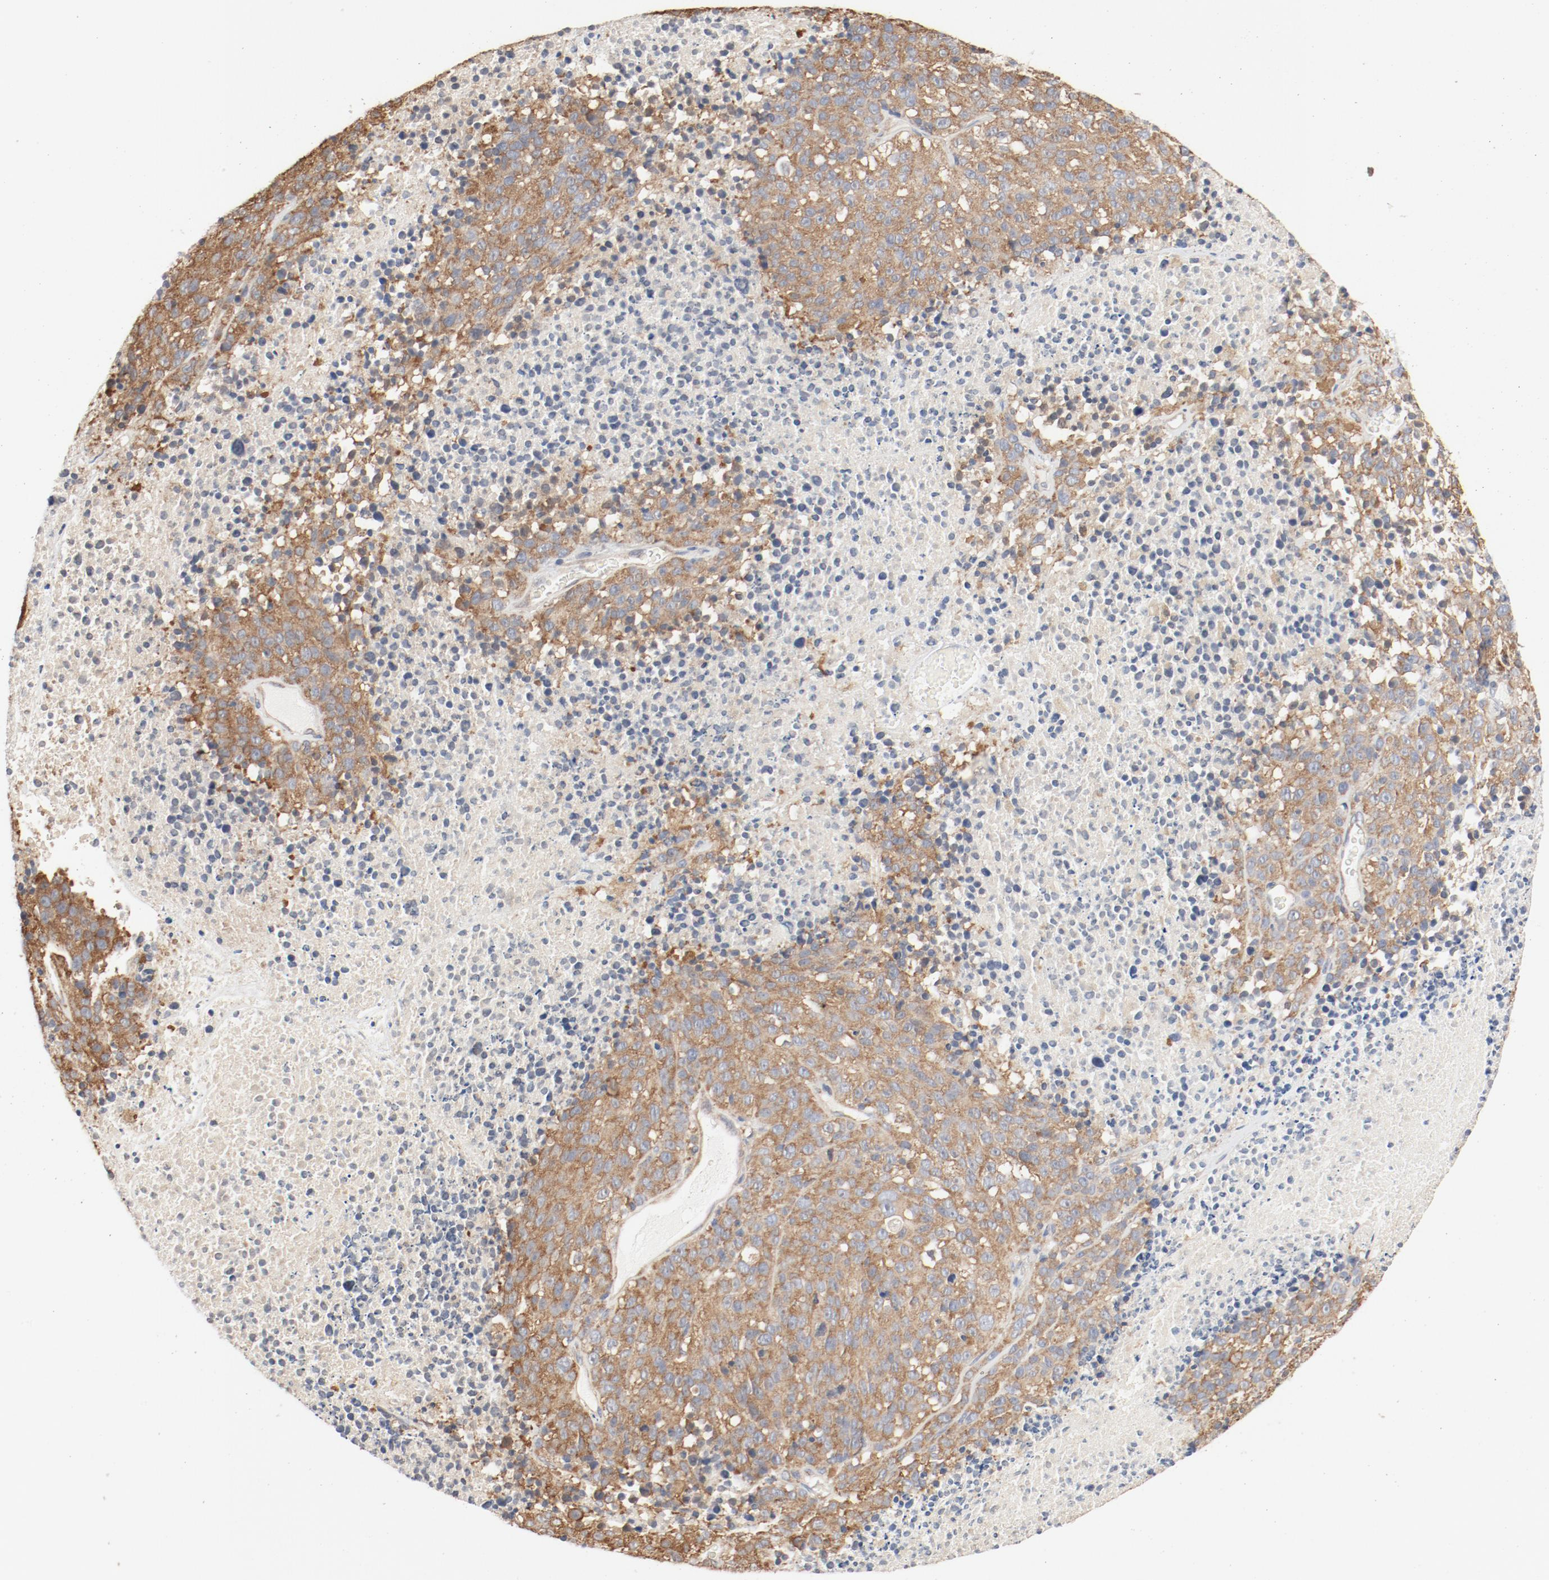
{"staining": {"intensity": "moderate", "quantity": ">75%", "location": "cytoplasmic/membranous"}, "tissue": "melanoma", "cell_type": "Tumor cells", "image_type": "cancer", "snomed": [{"axis": "morphology", "description": "Malignant melanoma, Metastatic site"}, {"axis": "topography", "description": "Cerebral cortex"}], "caption": "DAB immunohistochemical staining of human malignant melanoma (metastatic site) shows moderate cytoplasmic/membranous protein staining in about >75% of tumor cells.", "gene": "RPS6", "patient": {"sex": "female", "age": 52}}